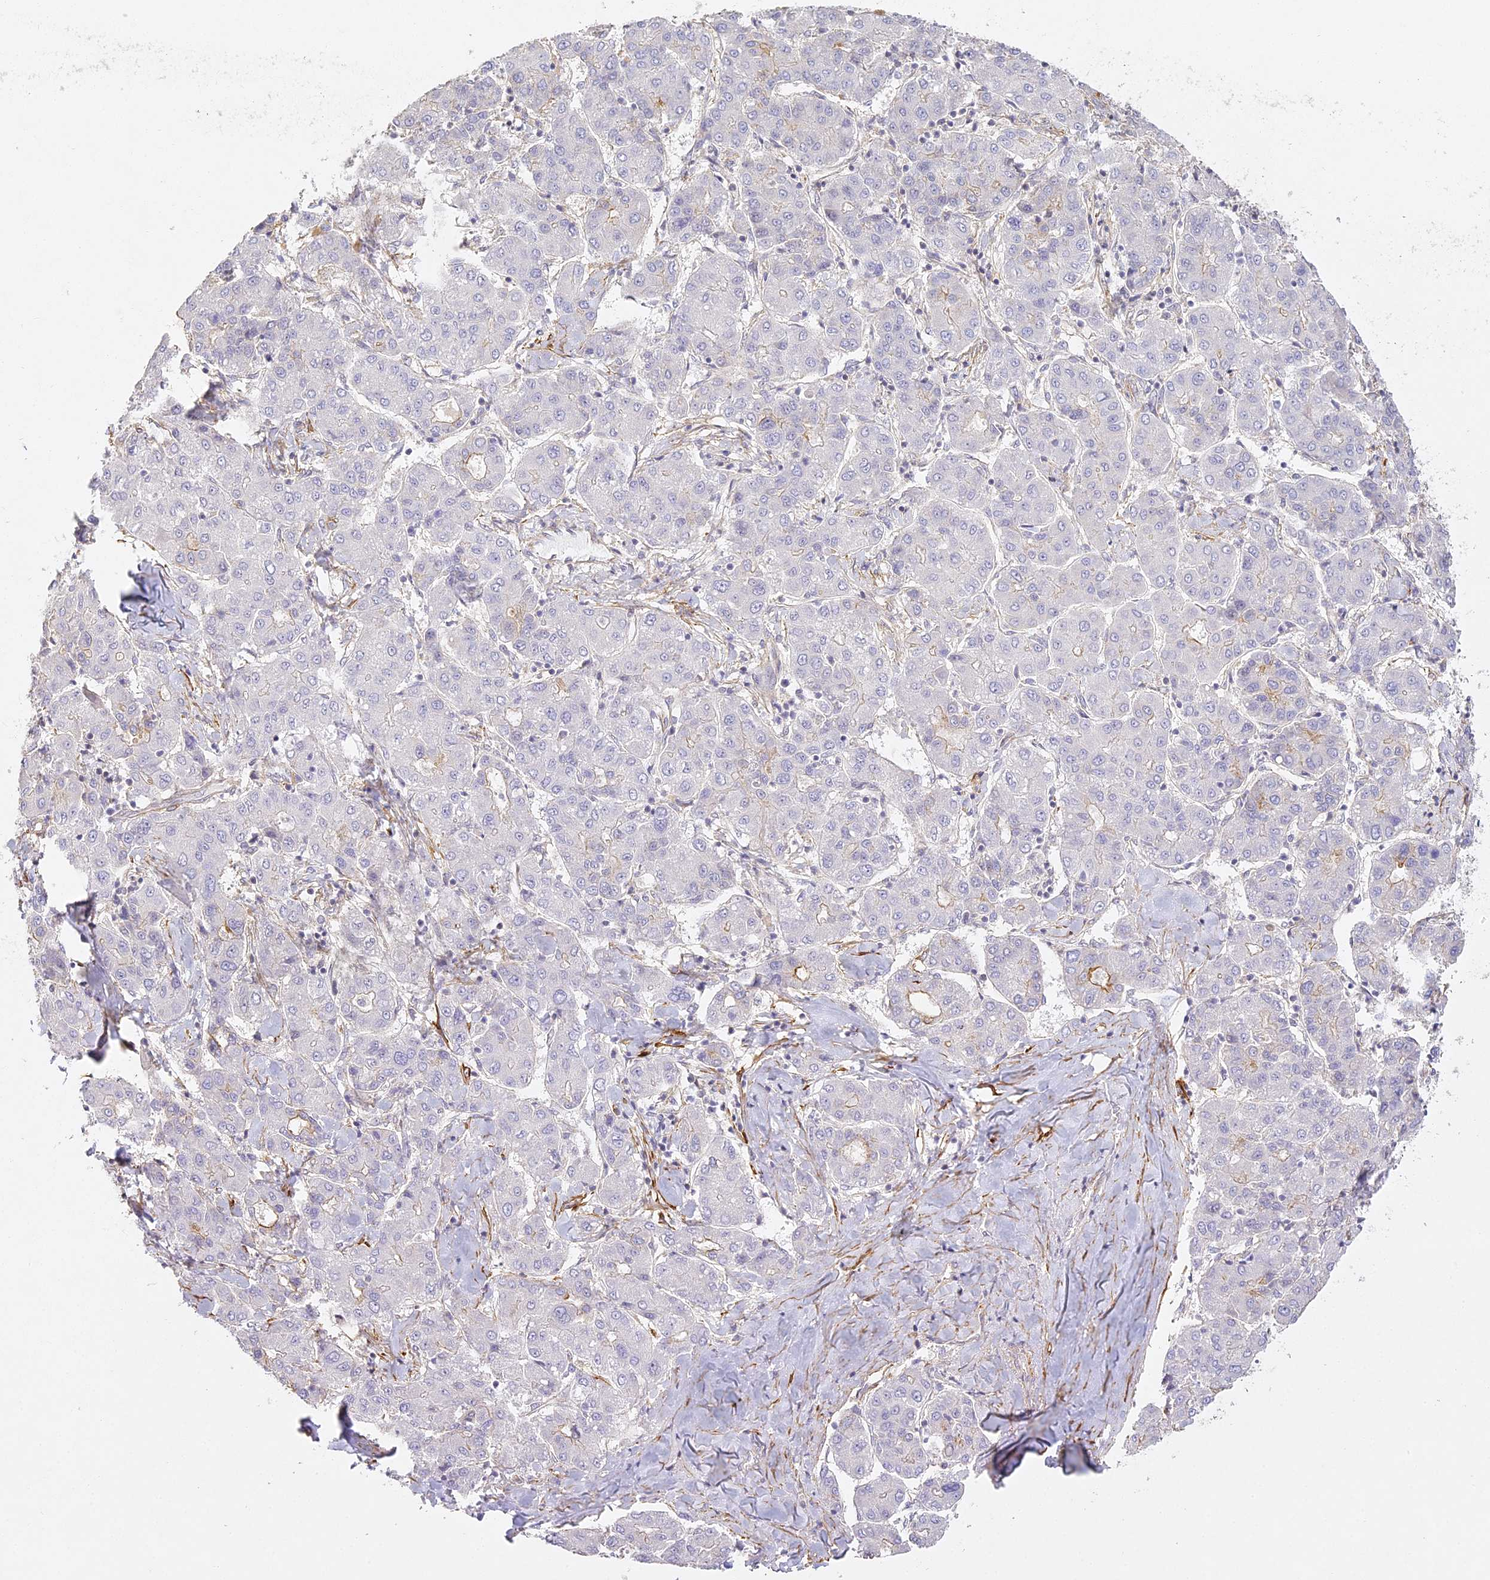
{"staining": {"intensity": "moderate", "quantity": "<25%", "location": "cytoplasmic/membranous"}, "tissue": "liver cancer", "cell_type": "Tumor cells", "image_type": "cancer", "snomed": [{"axis": "morphology", "description": "Carcinoma, Hepatocellular, NOS"}, {"axis": "topography", "description": "Liver"}], "caption": "Liver hepatocellular carcinoma stained with a protein marker displays moderate staining in tumor cells.", "gene": "MED28", "patient": {"sex": "male", "age": 65}}